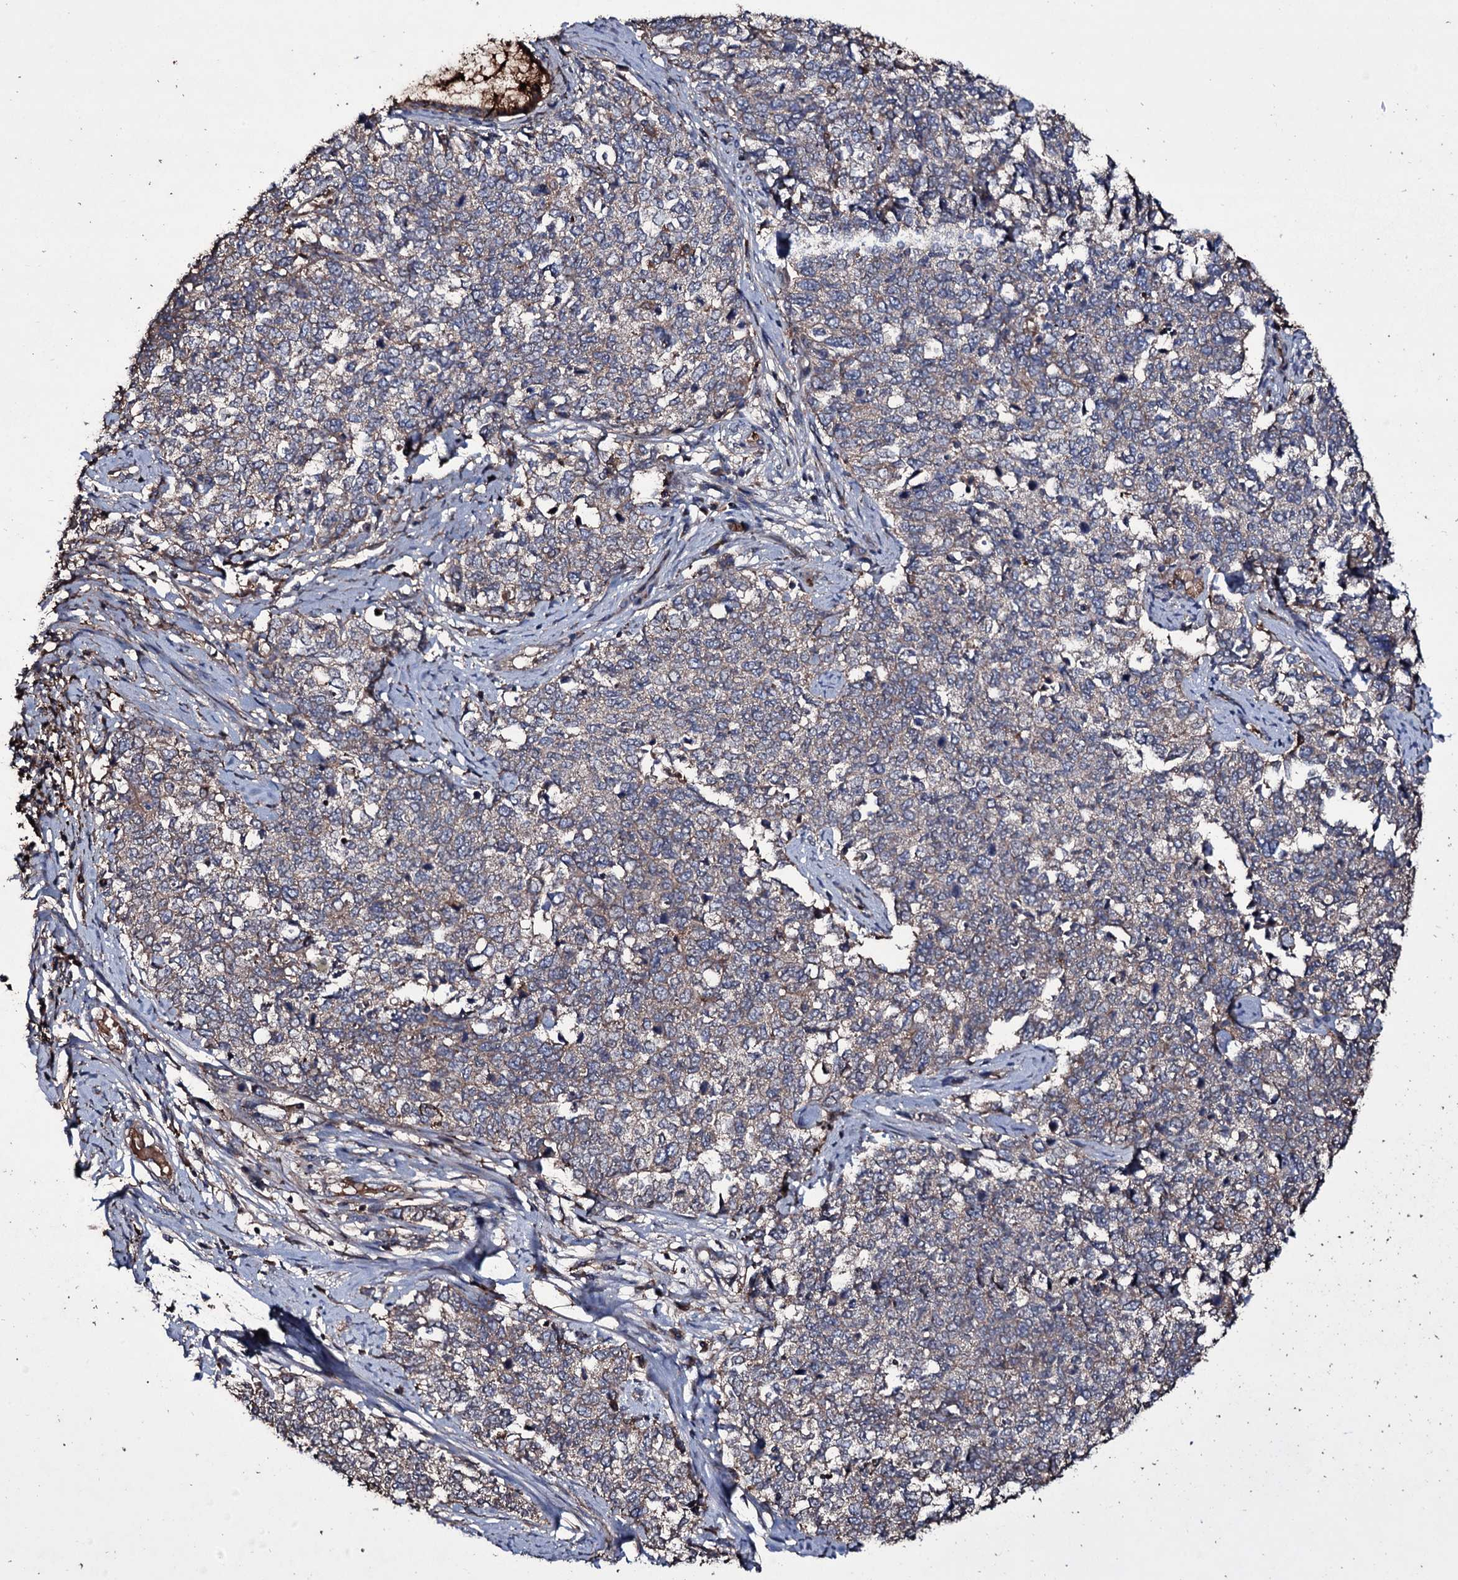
{"staining": {"intensity": "weak", "quantity": "25%-75%", "location": "cytoplasmic/membranous"}, "tissue": "cervical cancer", "cell_type": "Tumor cells", "image_type": "cancer", "snomed": [{"axis": "morphology", "description": "Squamous cell carcinoma, NOS"}, {"axis": "topography", "description": "Cervix"}], "caption": "Tumor cells display weak cytoplasmic/membranous positivity in about 25%-75% of cells in cervical cancer.", "gene": "ZSWIM8", "patient": {"sex": "female", "age": 63}}